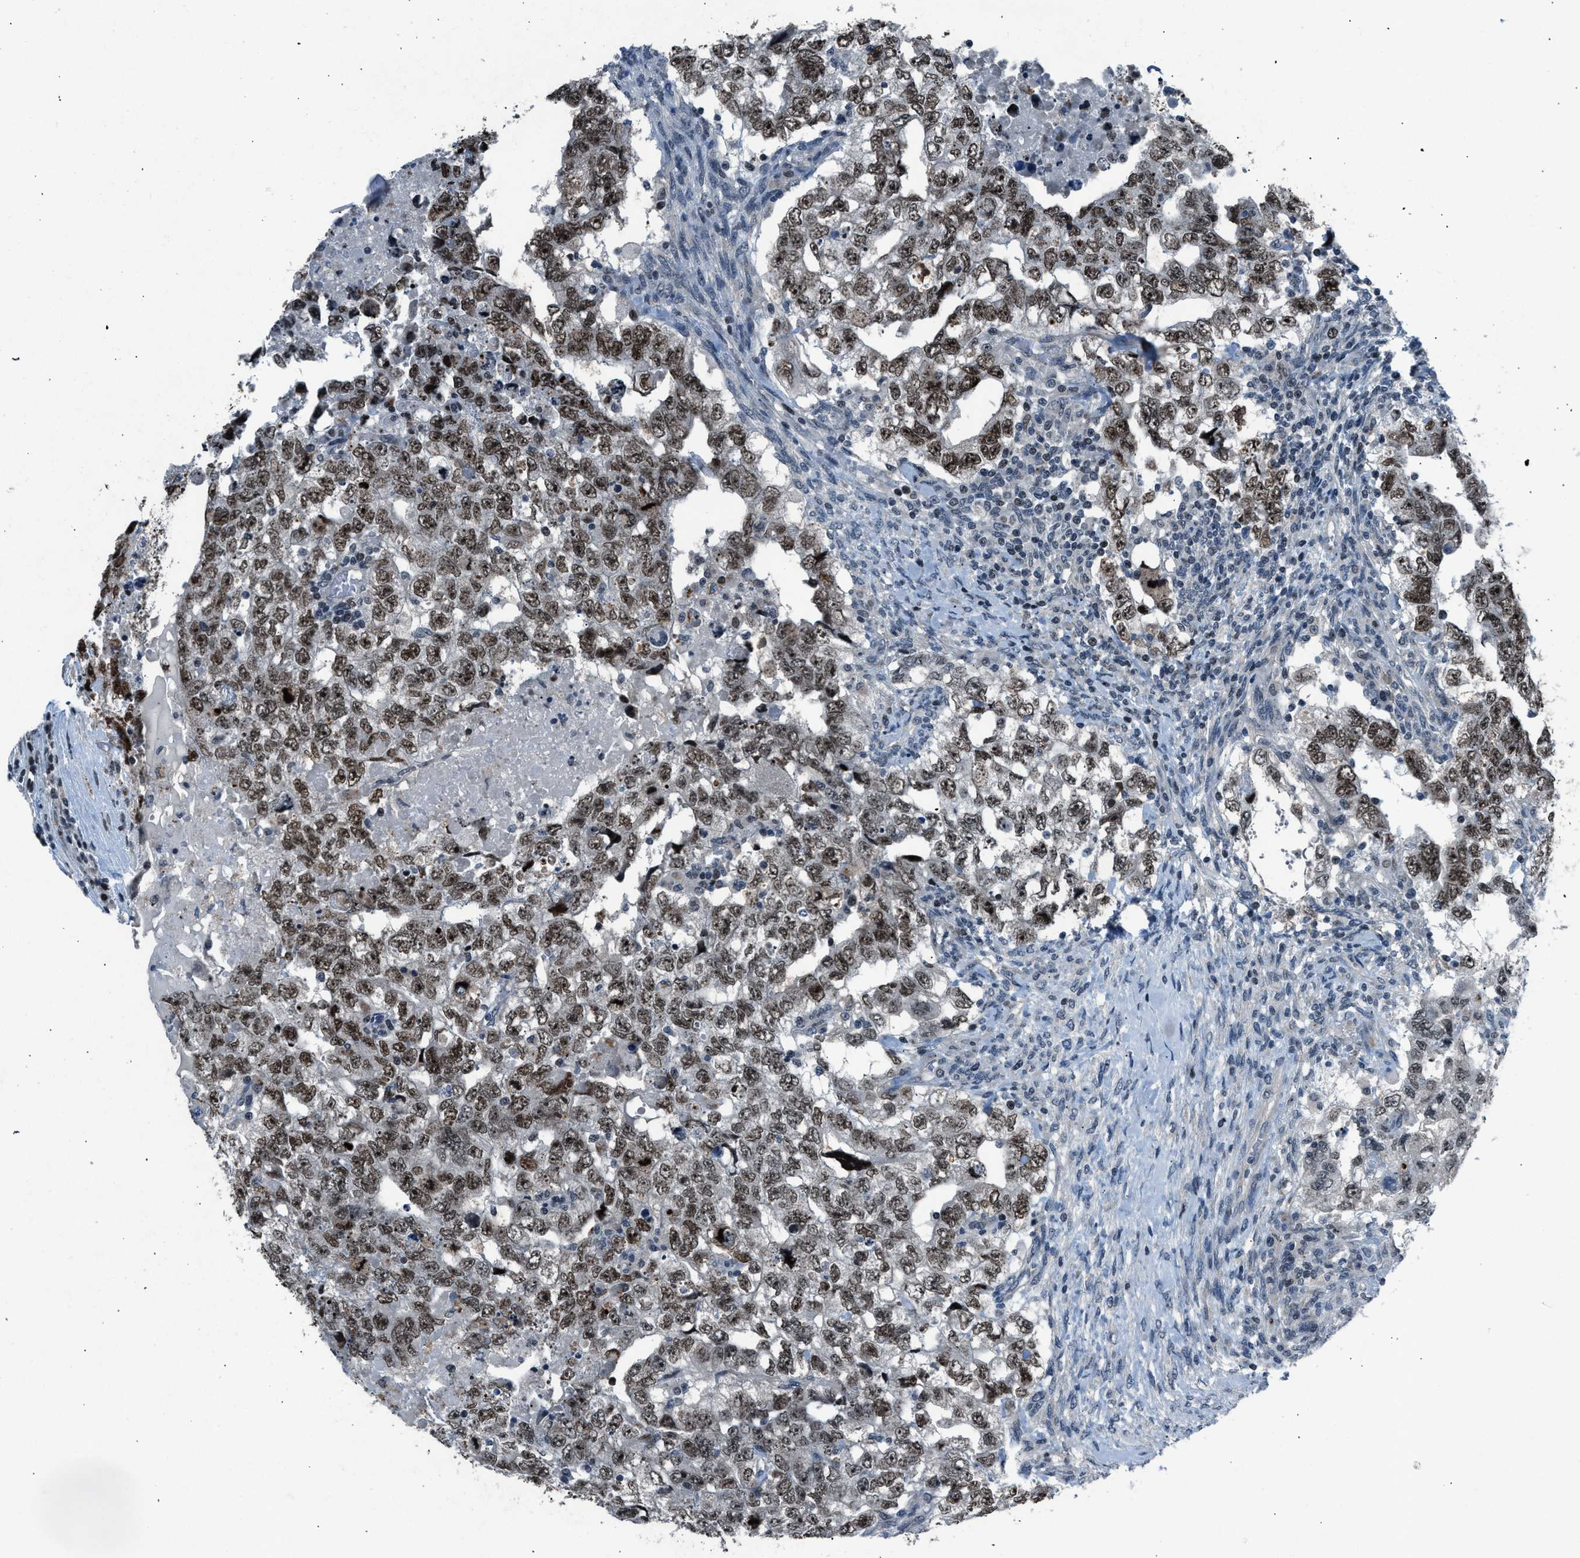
{"staining": {"intensity": "strong", "quantity": ">75%", "location": "nuclear"}, "tissue": "testis cancer", "cell_type": "Tumor cells", "image_type": "cancer", "snomed": [{"axis": "morphology", "description": "Carcinoma, Embryonal, NOS"}, {"axis": "topography", "description": "Testis"}], "caption": "A micrograph showing strong nuclear positivity in about >75% of tumor cells in embryonal carcinoma (testis), as visualized by brown immunohistochemical staining.", "gene": "ADCY1", "patient": {"sex": "male", "age": 36}}